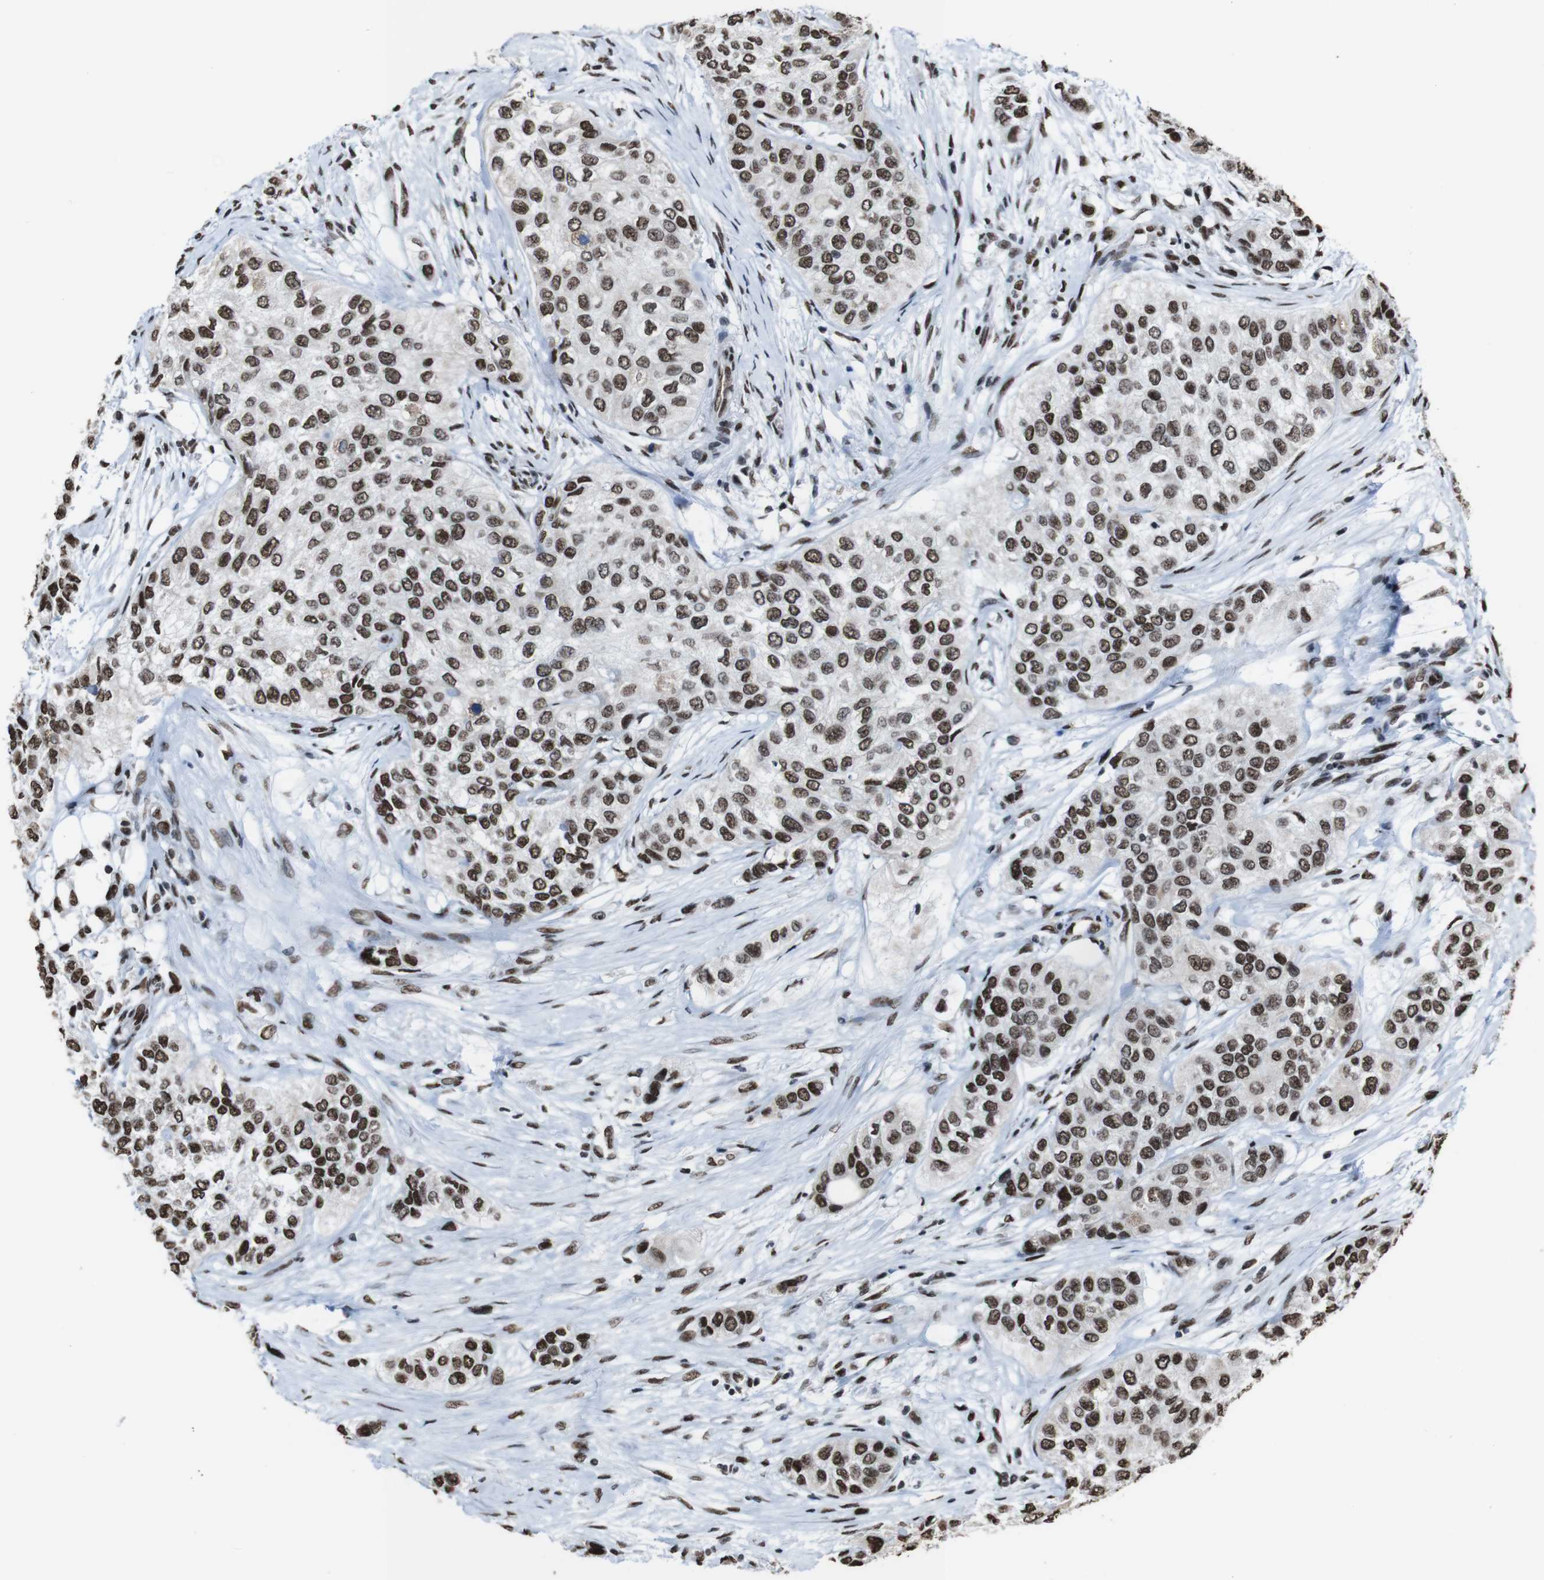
{"staining": {"intensity": "strong", "quantity": ">75%", "location": "nuclear"}, "tissue": "urothelial cancer", "cell_type": "Tumor cells", "image_type": "cancer", "snomed": [{"axis": "morphology", "description": "Urothelial carcinoma, High grade"}, {"axis": "topography", "description": "Urinary bladder"}], "caption": "A photomicrograph of urothelial cancer stained for a protein exhibits strong nuclear brown staining in tumor cells.", "gene": "ROMO1", "patient": {"sex": "female", "age": 56}}